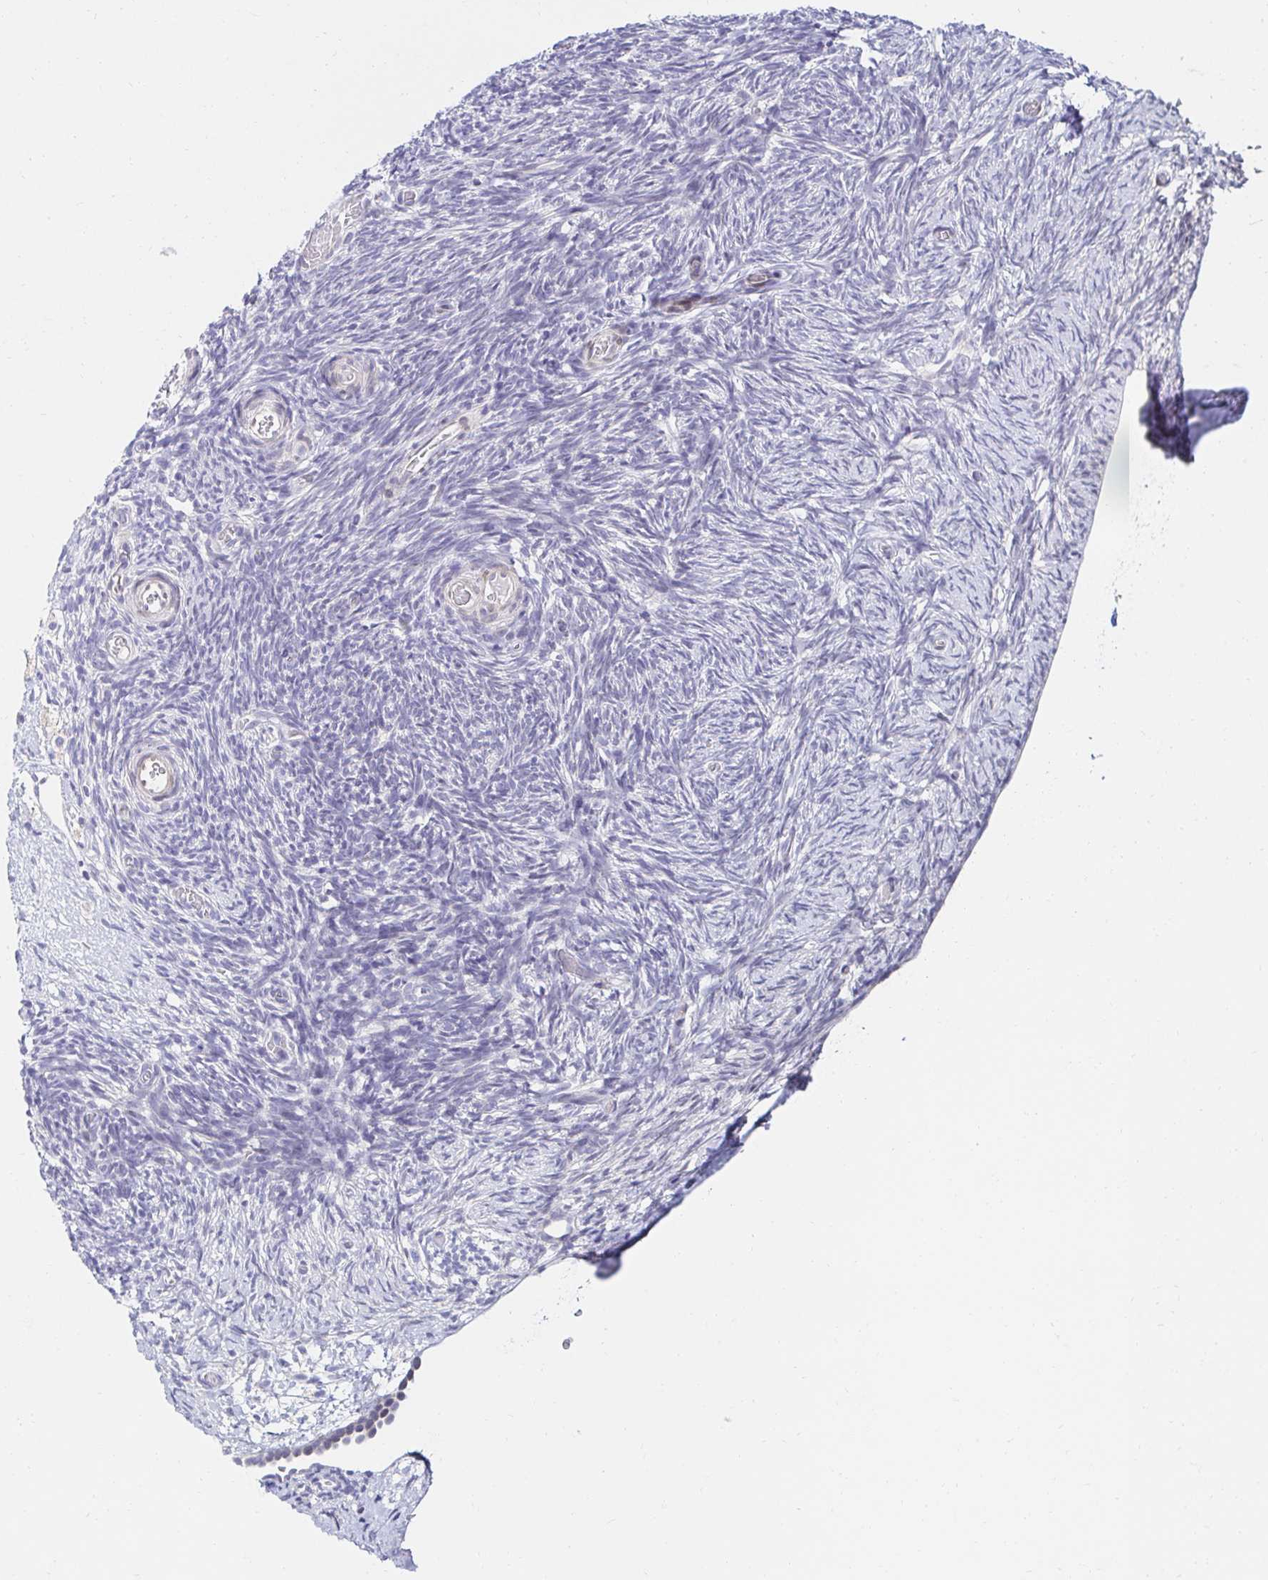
{"staining": {"intensity": "negative", "quantity": "none", "location": "none"}, "tissue": "ovary", "cell_type": "Follicle cells", "image_type": "normal", "snomed": [{"axis": "morphology", "description": "Normal tissue, NOS"}, {"axis": "topography", "description": "Ovary"}], "caption": "Immunohistochemical staining of normal ovary reveals no significant positivity in follicle cells. (DAB IHC, high magnification).", "gene": "AKAP14", "patient": {"sex": "female", "age": 39}}